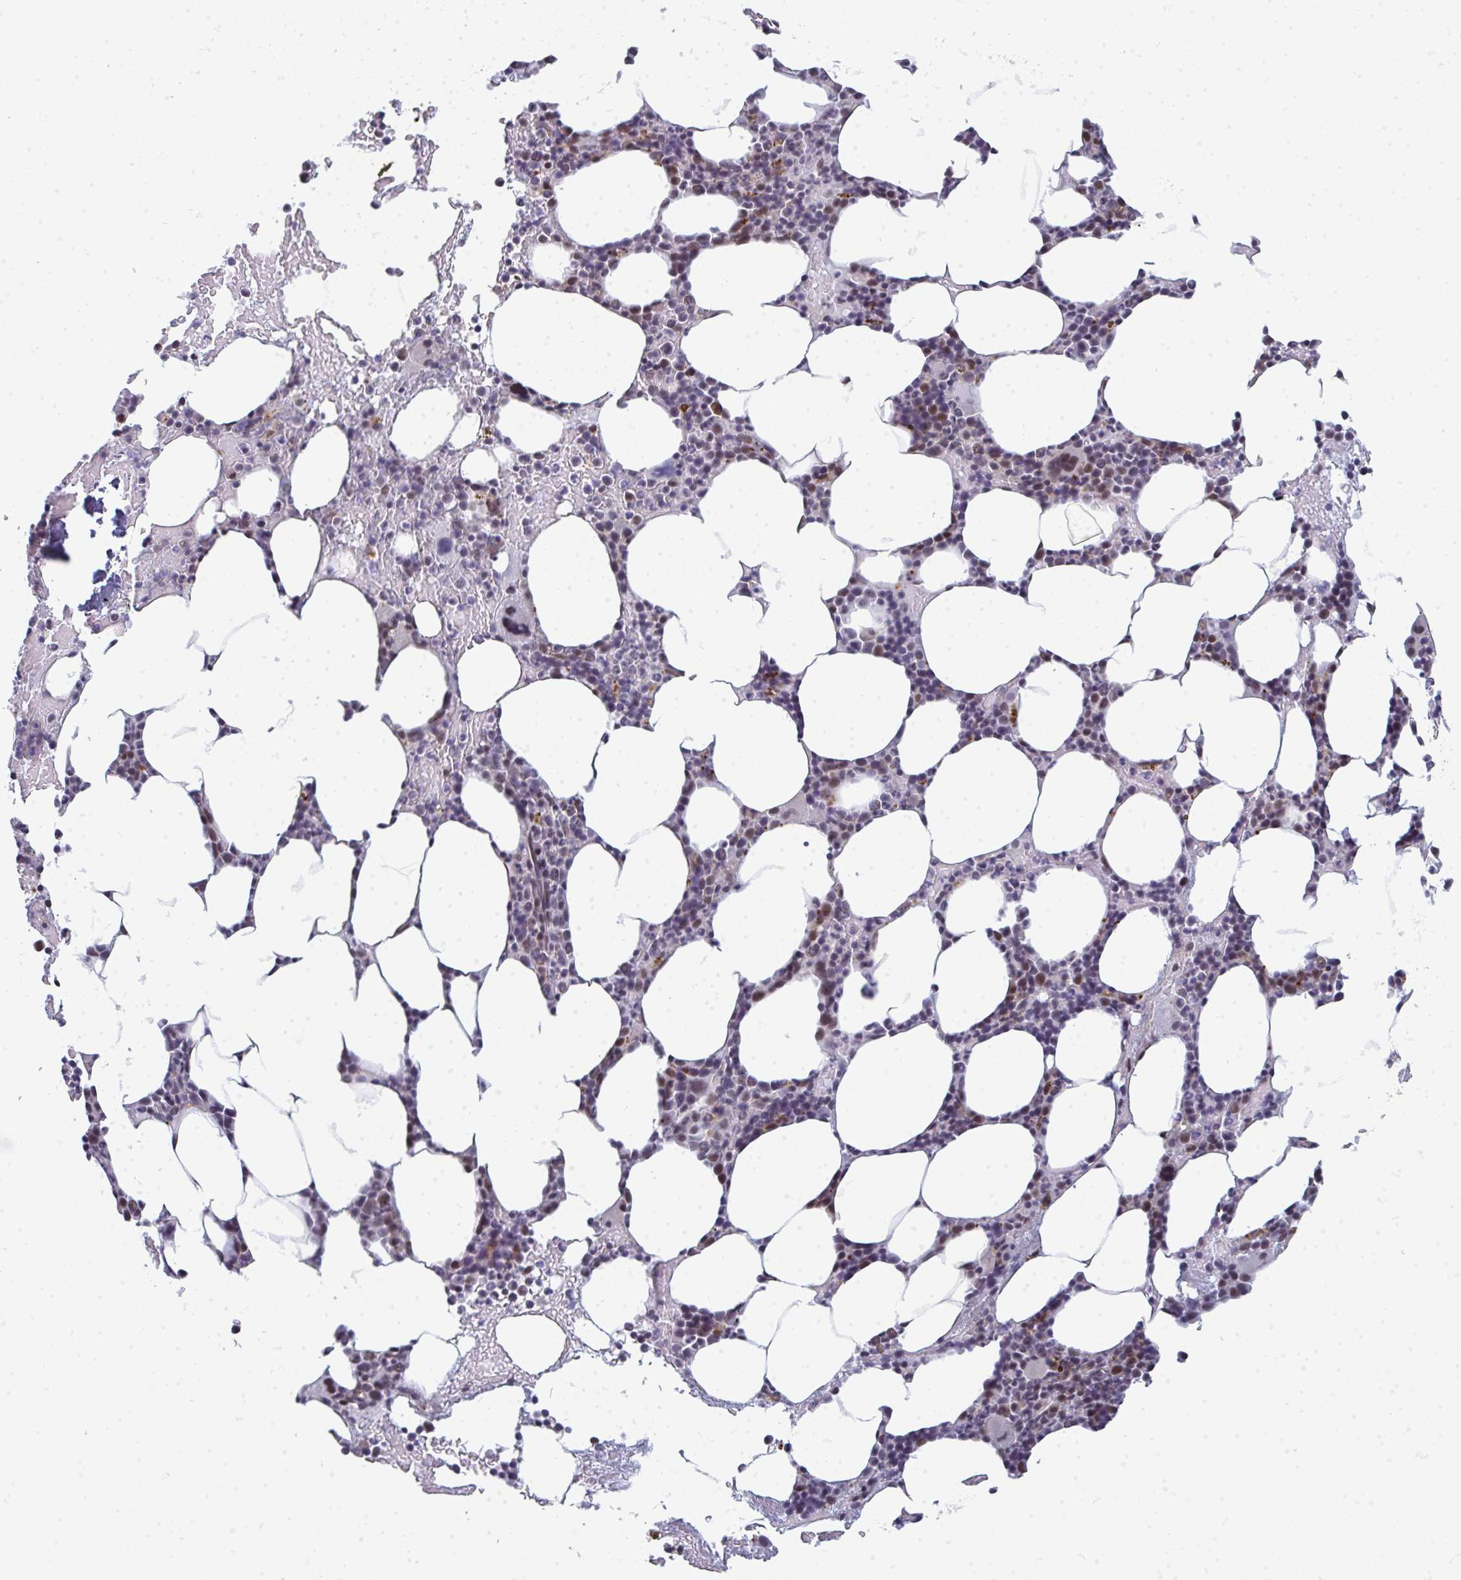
{"staining": {"intensity": "weak", "quantity": "<25%", "location": "nuclear"}, "tissue": "bone marrow", "cell_type": "Hematopoietic cells", "image_type": "normal", "snomed": [{"axis": "morphology", "description": "Normal tissue, NOS"}, {"axis": "topography", "description": "Bone marrow"}], "caption": "The immunohistochemistry photomicrograph has no significant expression in hematopoietic cells of bone marrow. Nuclei are stained in blue.", "gene": "ATF1", "patient": {"sex": "female", "age": 62}}